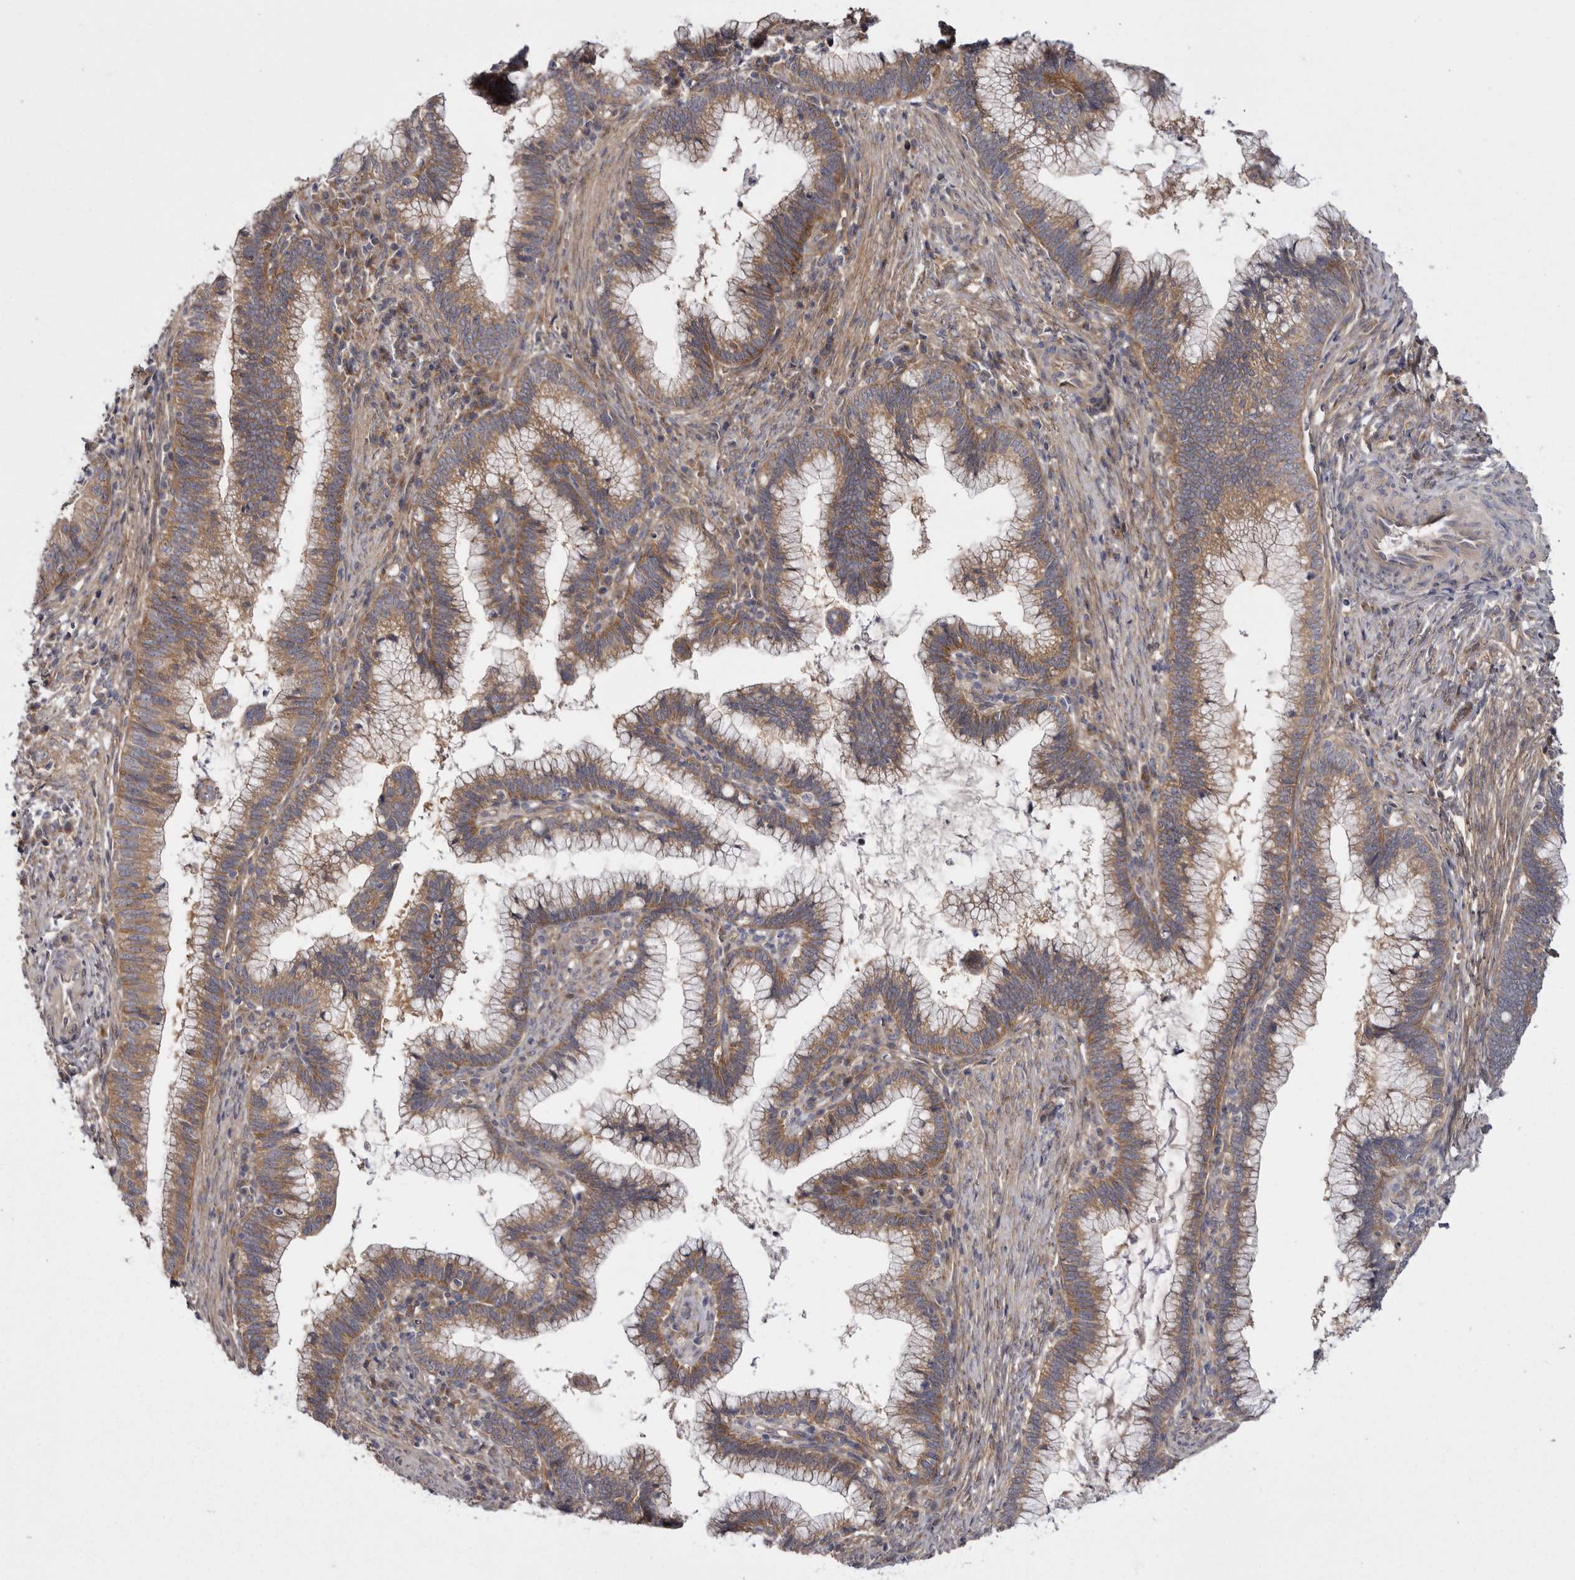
{"staining": {"intensity": "moderate", "quantity": ">75%", "location": "cytoplasmic/membranous"}, "tissue": "cervical cancer", "cell_type": "Tumor cells", "image_type": "cancer", "snomed": [{"axis": "morphology", "description": "Adenocarcinoma, NOS"}, {"axis": "topography", "description": "Cervix"}], "caption": "Protein expression by IHC demonstrates moderate cytoplasmic/membranous staining in about >75% of tumor cells in adenocarcinoma (cervical).", "gene": "OSBPL9", "patient": {"sex": "female", "age": 36}}